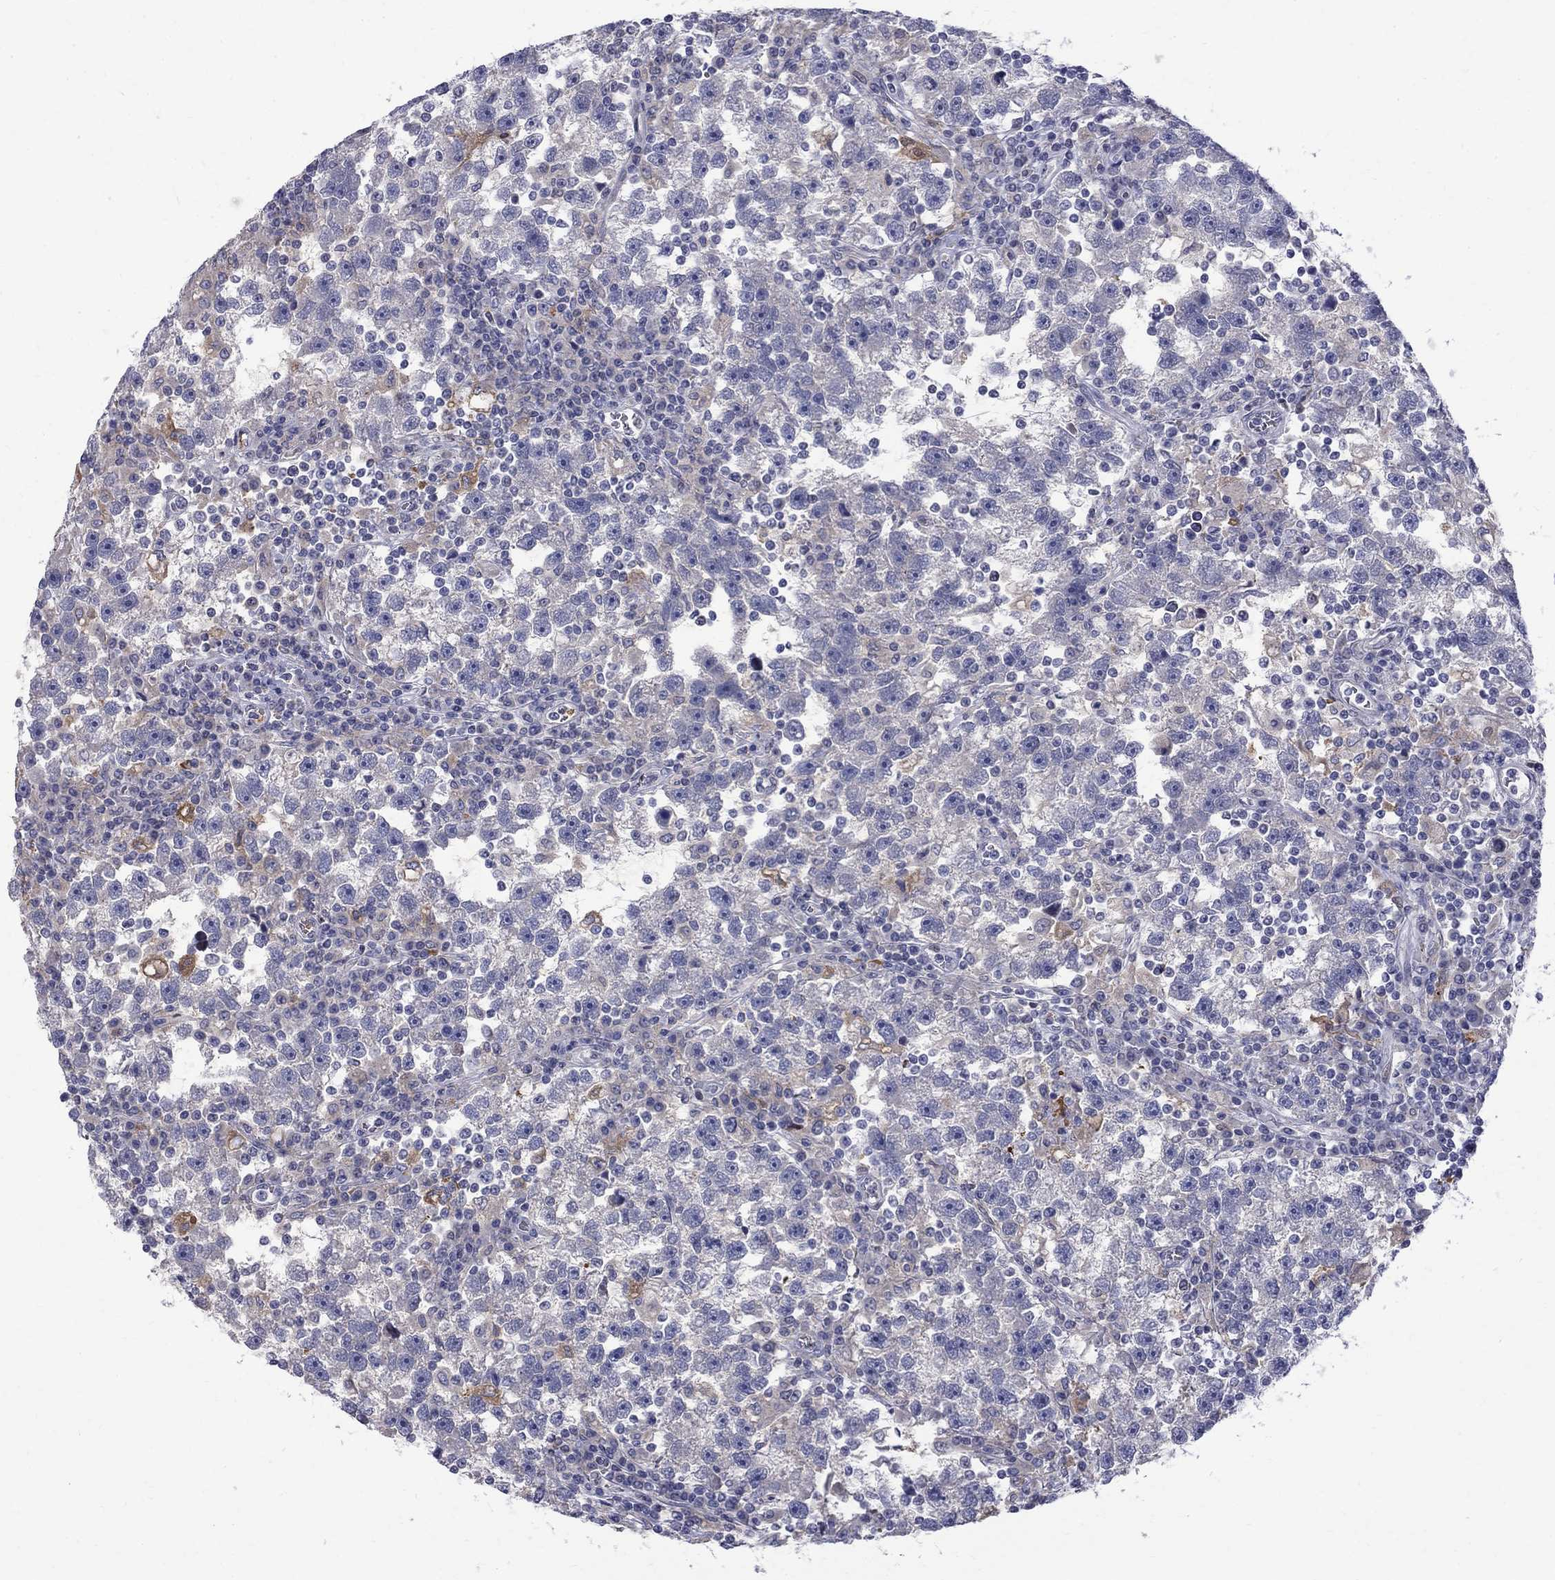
{"staining": {"intensity": "negative", "quantity": "none", "location": "none"}, "tissue": "testis cancer", "cell_type": "Tumor cells", "image_type": "cancer", "snomed": [{"axis": "morphology", "description": "Seminoma, NOS"}, {"axis": "topography", "description": "Testis"}], "caption": "Immunohistochemistry (IHC) of testis cancer reveals no staining in tumor cells. (DAB (3,3'-diaminobenzidine) immunohistochemistry visualized using brightfield microscopy, high magnification).", "gene": "AGER", "patient": {"sex": "male", "age": 47}}